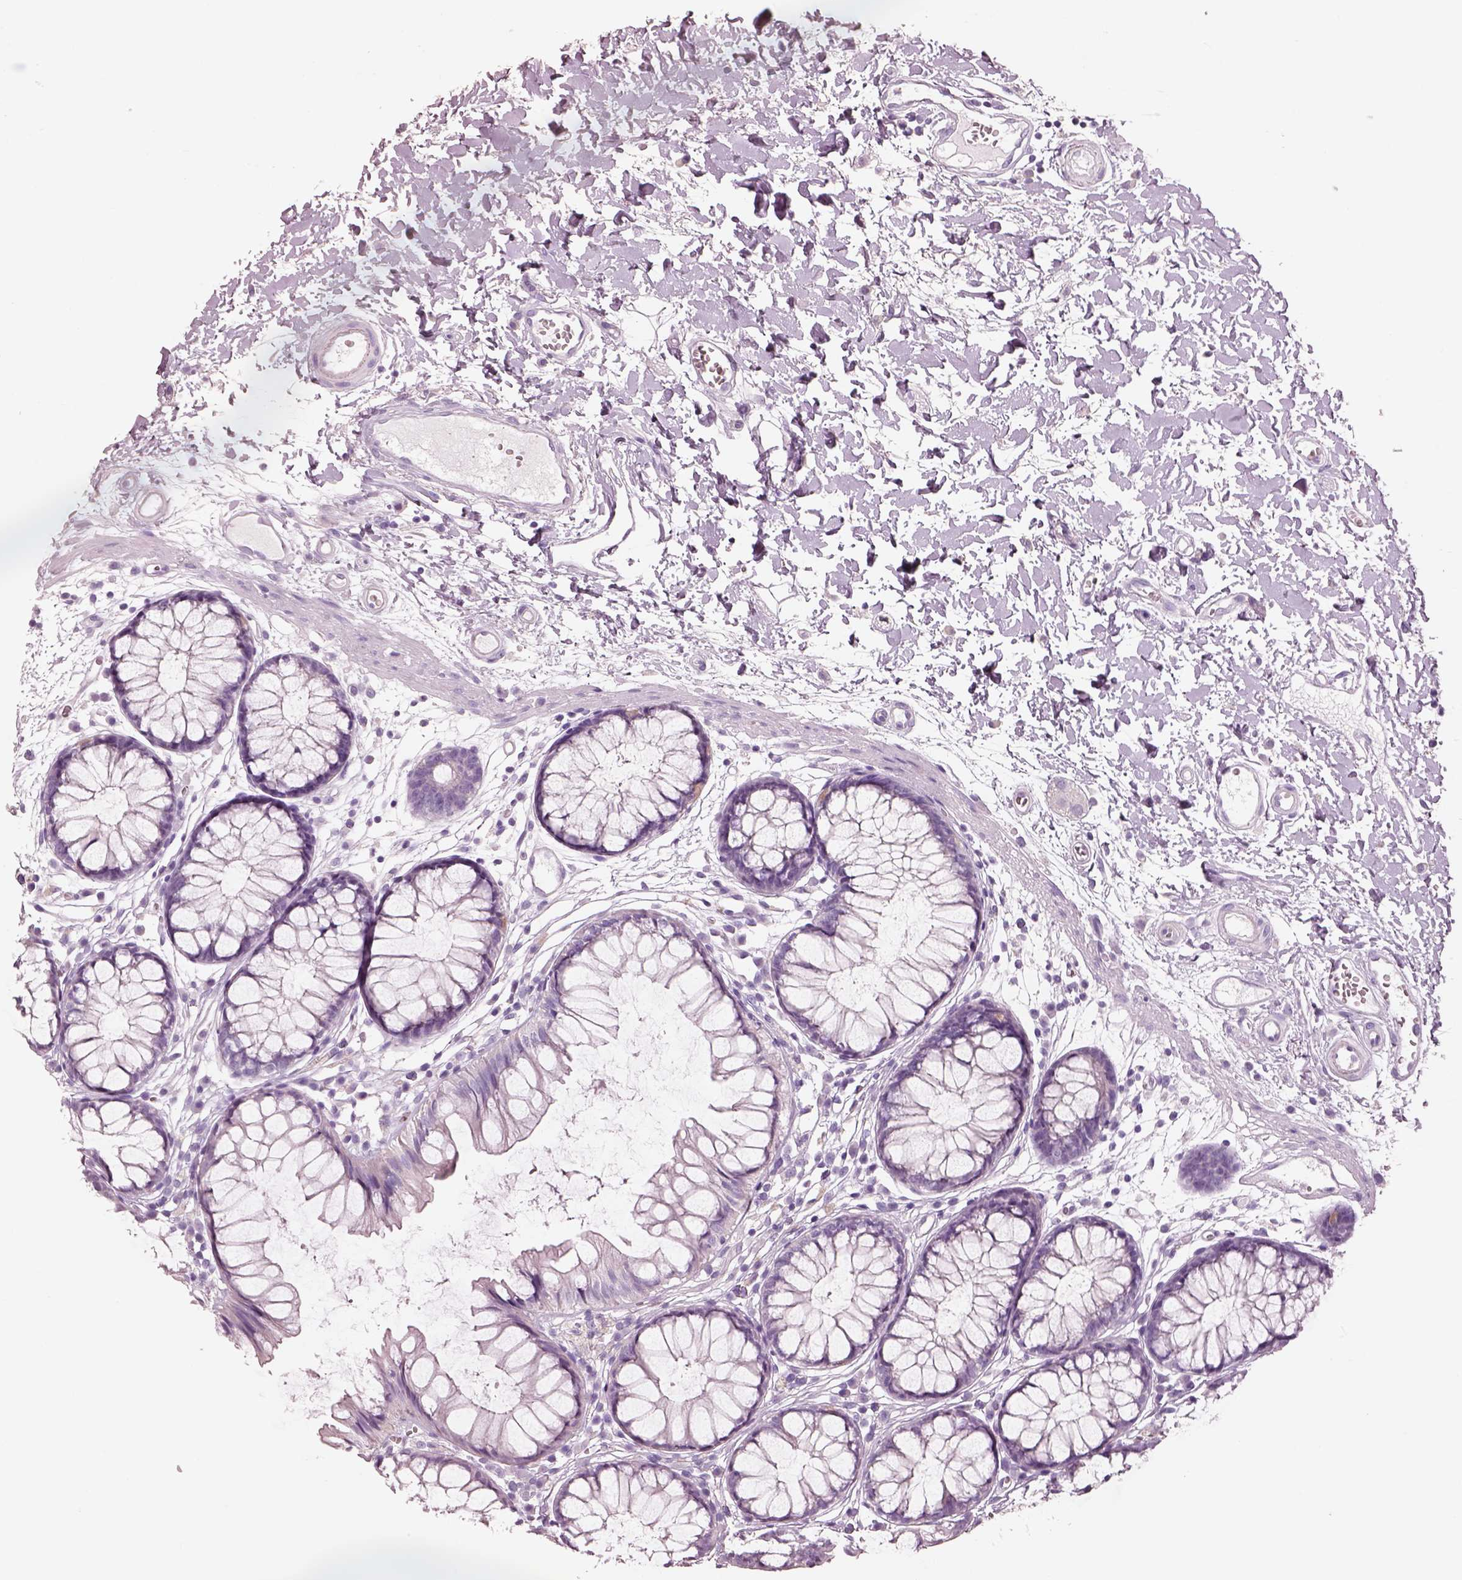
{"staining": {"intensity": "negative", "quantity": "none", "location": "none"}, "tissue": "colon", "cell_type": "Endothelial cells", "image_type": "normal", "snomed": [{"axis": "morphology", "description": "Normal tissue, NOS"}, {"axis": "morphology", "description": "Adenocarcinoma, NOS"}, {"axis": "topography", "description": "Colon"}], "caption": "This is a micrograph of immunohistochemistry (IHC) staining of normal colon, which shows no staining in endothelial cells. (DAB IHC with hematoxylin counter stain).", "gene": "PNOC", "patient": {"sex": "male", "age": 65}}